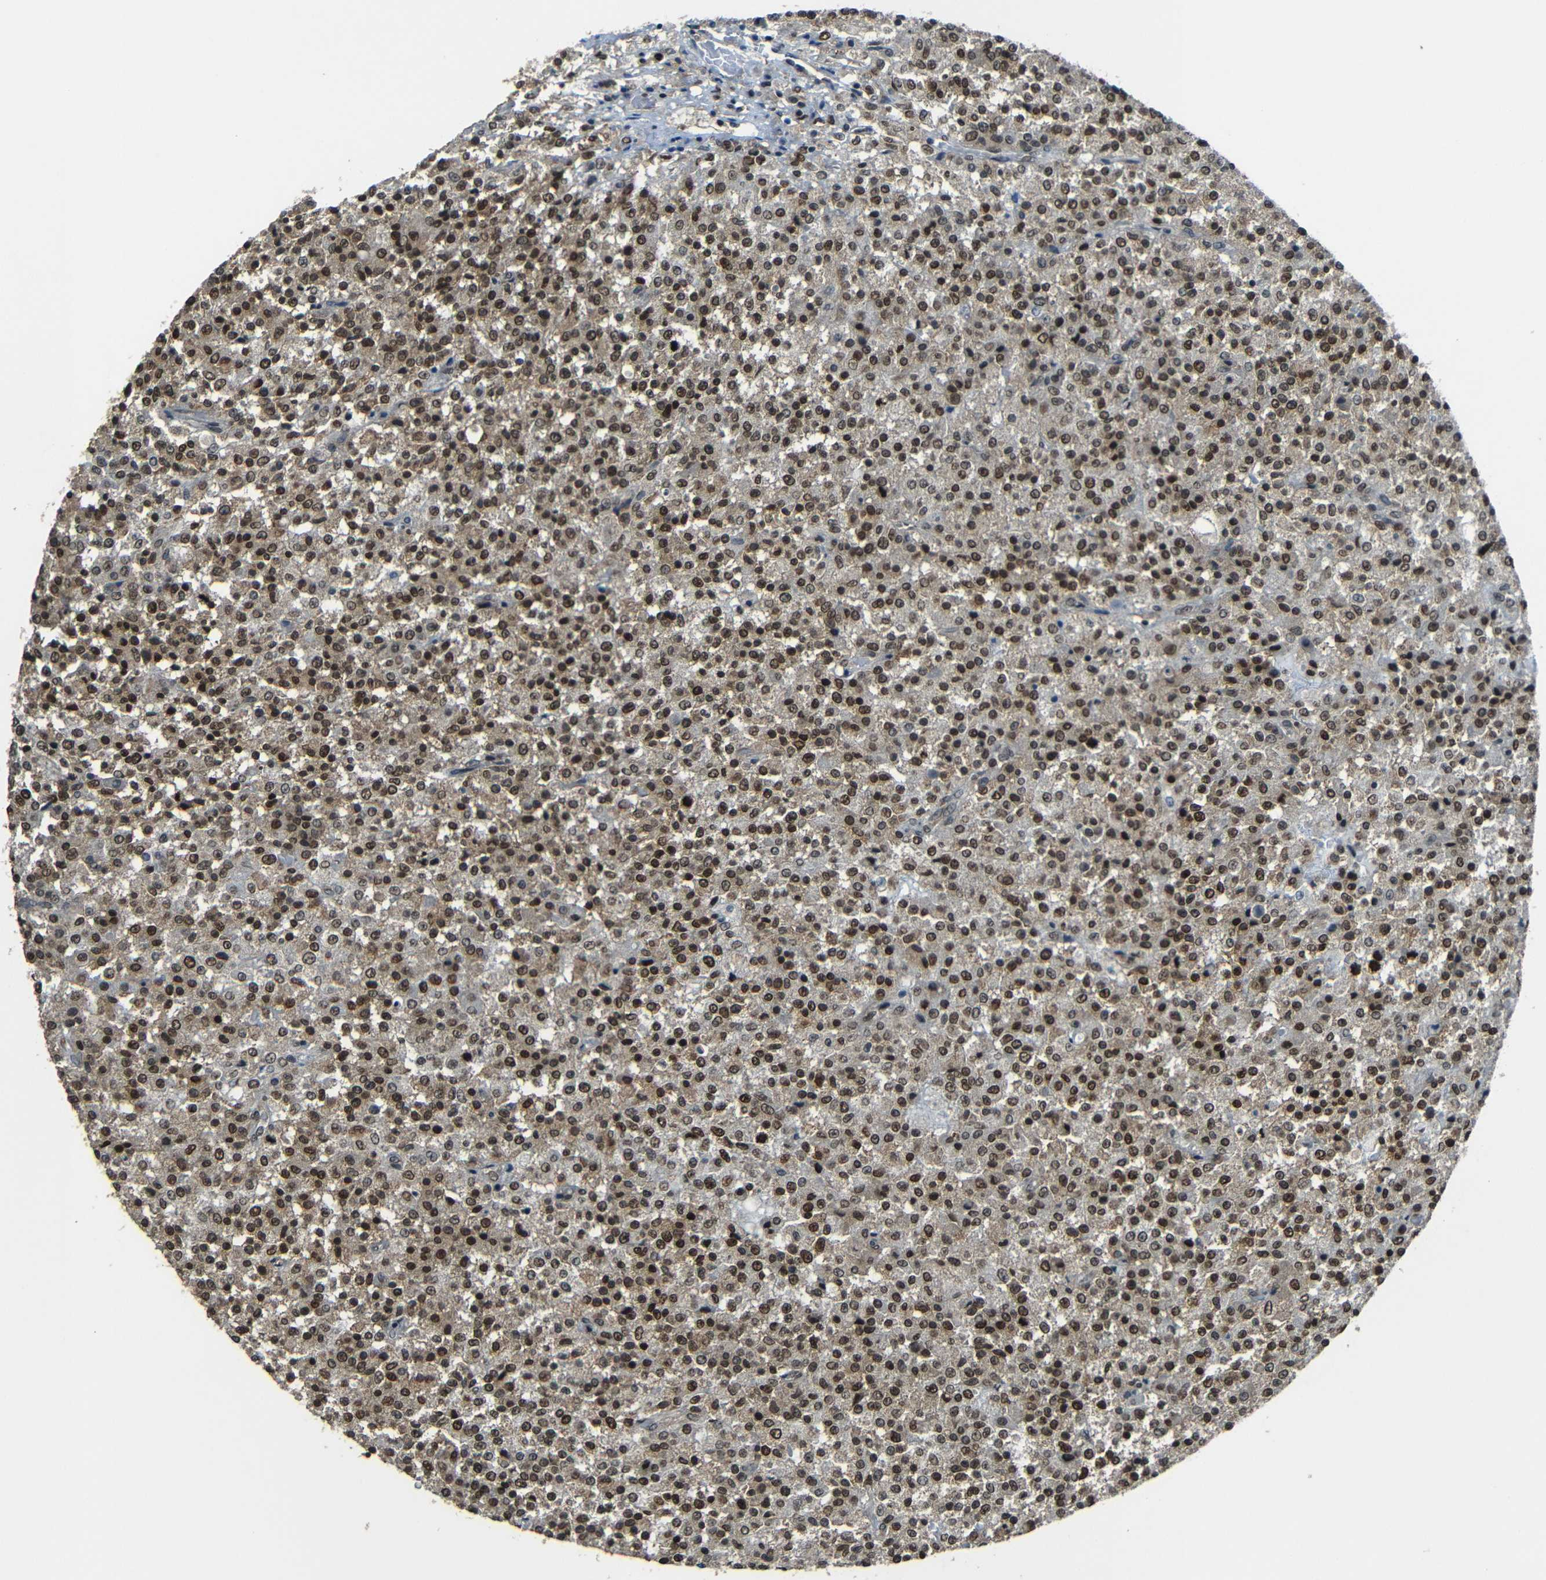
{"staining": {"intensity": "strong", "quantity": ">75%", "location": "cytoplasmic/membranous,nuclear"}, "tissue": "testis cancer", "cell_type": "Tumor cells", "image_type": "cancer", "snomed": [{"axis": "morphology", "description": "Seminoma, NOS"}, {"axis": "topography", "description": "Testis"}], "caption": "About >75% of tumor cells in human testis cancer exhibit strong cytoplasmic/membranous and nuclear protein staining as visualized by brown immunohistochemical staining.", "gene": "PSIP1", "patient": {"sex": "male", "age": 59}}